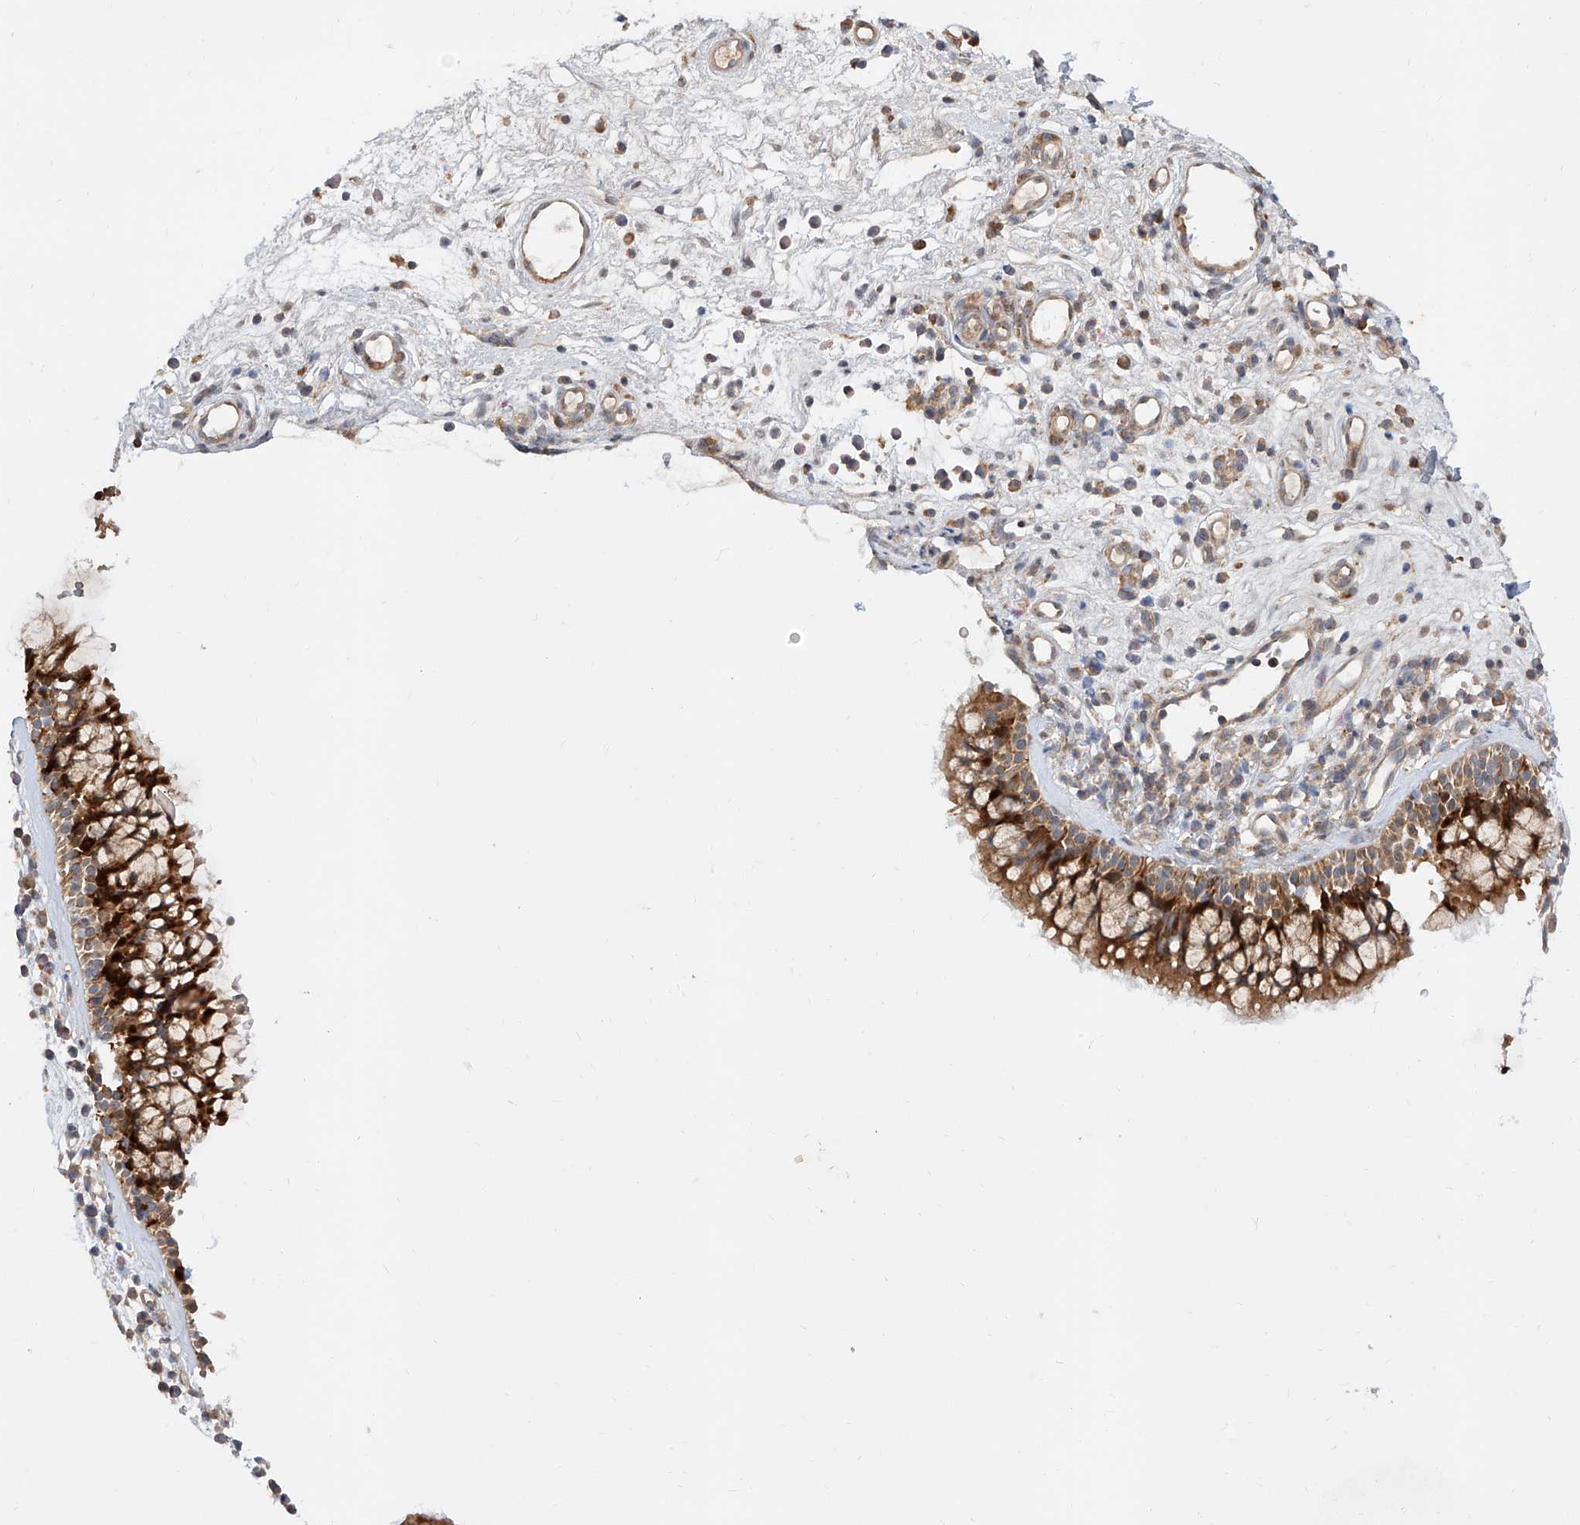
{"staining": {"intensity": "strong", "quantity": ">75%", "location": "cytoplasmic/membranous"}, "tissue": "nasopharynx", "cell_type": "Respiratory epithelial cells", "image_type": "normal", "snomed": [{"axis": "morphology", "description": "Normal tissue, NOS"}, {"axis": "morphology", "description": "Inflammation, NOS"}, {"axis": "morphology", "description": "Malignant melanoma, Metastatic site"}, {"axis": "topography", "description": "Nasopharynx"}], "caption": "High-magnification brightfield microscopy of unremarkable nasopharynx stained with DAB (brown) and counterstained with hematoxylin (blue). respiratory epithelial cells exhibit strong cytoplasmic/membranous positivity is present in approximately>75% of cells. The staining was performed using DAB, with brown indicating positive protein expression. Nuclei are stained blue with hematoxylin.", "gene": "DIRAS3", "patient": {"sex": "male", "age": 70}}